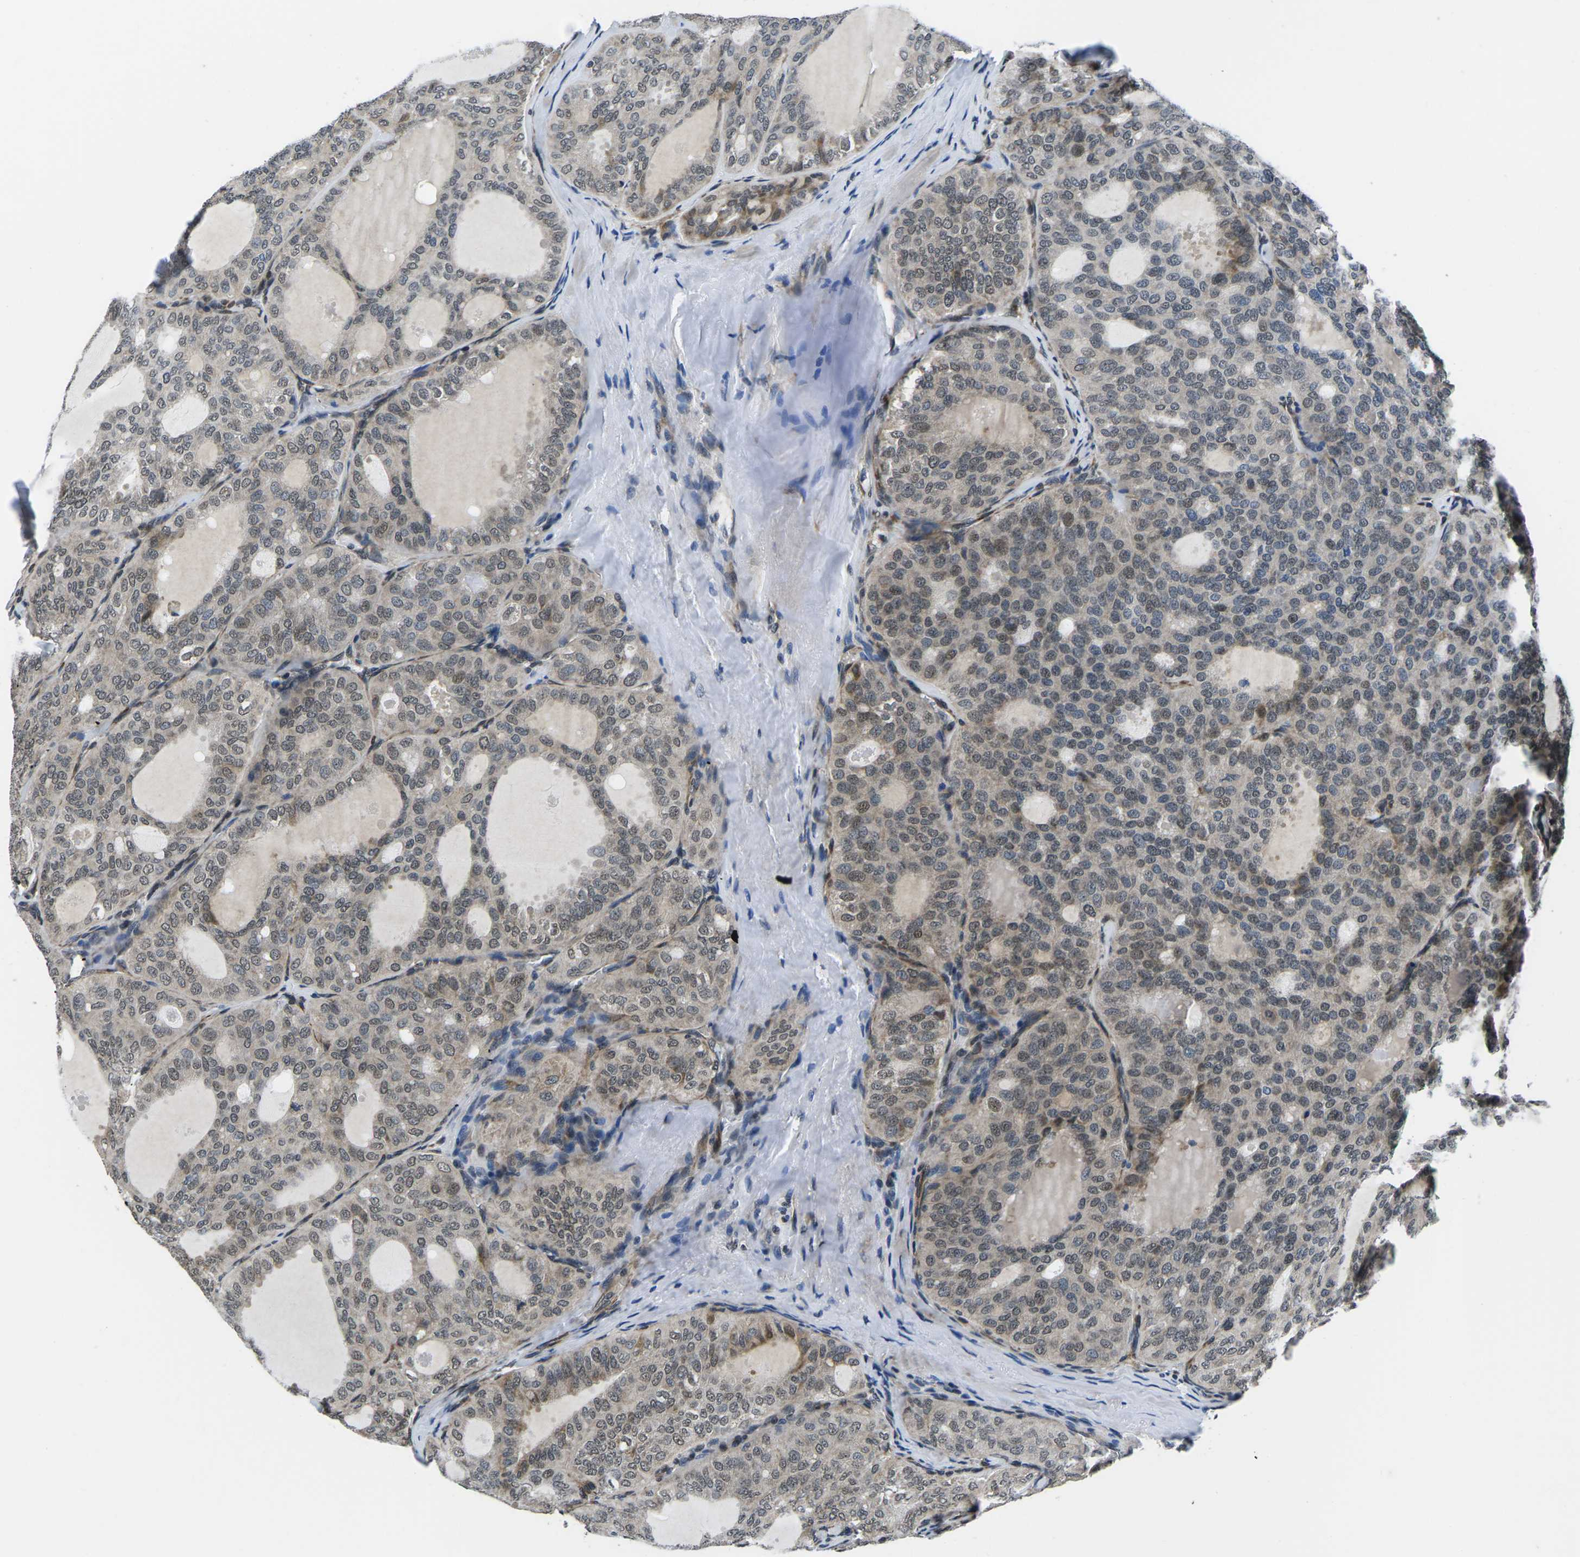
{"staining": {"intensity": "weak", "quantity": ">75%", "location": "cytoplasmic/membranous,nuclear"}, "tissue": "thyroid cancer", "cell_type": "Tumor cells", "image_type": "cancer", "snomed": [{"axis": "morphology", "description": "Follicular adenoma carcinoma, NOS"}, {"axis": "topography", "description": "Thyroid gland"}], "caption": "DAB immunohistochemical staining of thyroid cancer (follicular adenoma carcinoma) reveals weak cytoplasmic/membranous and nuclear protein staining in approximately >75% of tumor cells.", "gene": "CCNE1", "patient": {"sex": "male", "age": 75}}